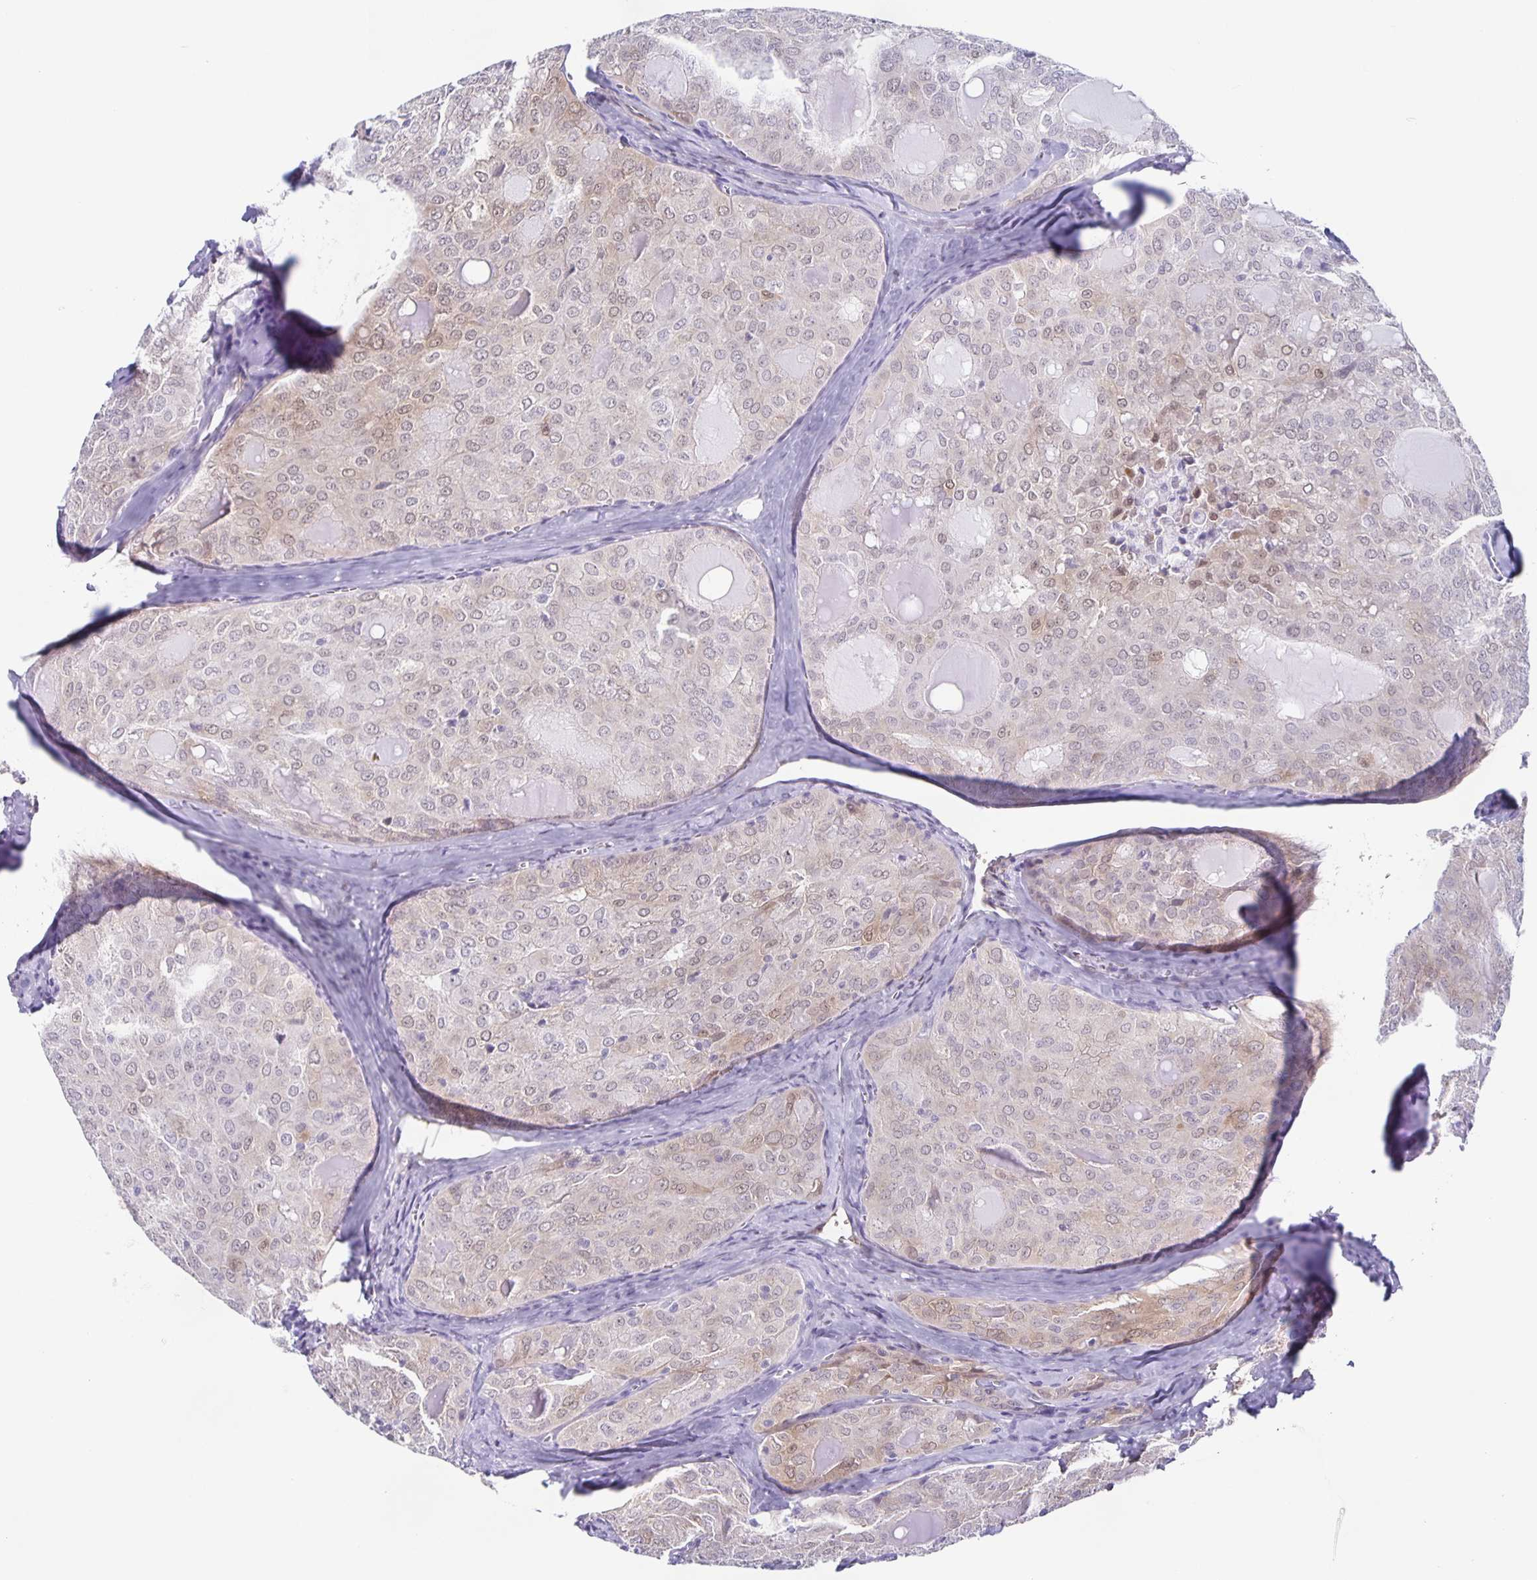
{"staining": {"intensity": "weak", "quantity": "<25%", "location": "nuclear"}, "tissue": "thyroid cancer", "cell_type": "Tumor cells", "image_type": "cancer", "snomed": [{"axis": "morphology", "description": "Follicular adenoma carcinoma, NOS"}, {"axis": "topography", "description": "Thyroid gland"}], "caption": "Image shows no significant protein staining in tumor cells of thyroid cancer. Brightfield microscopy of immunohistochemistry (IHC) stained with DAB (3,3'-diaminobenzidine) (brown) and hematoxylin (blue), captured at high magnification.", "gene": "TPPP", "patient": {"sex": "male", "age": 75}}